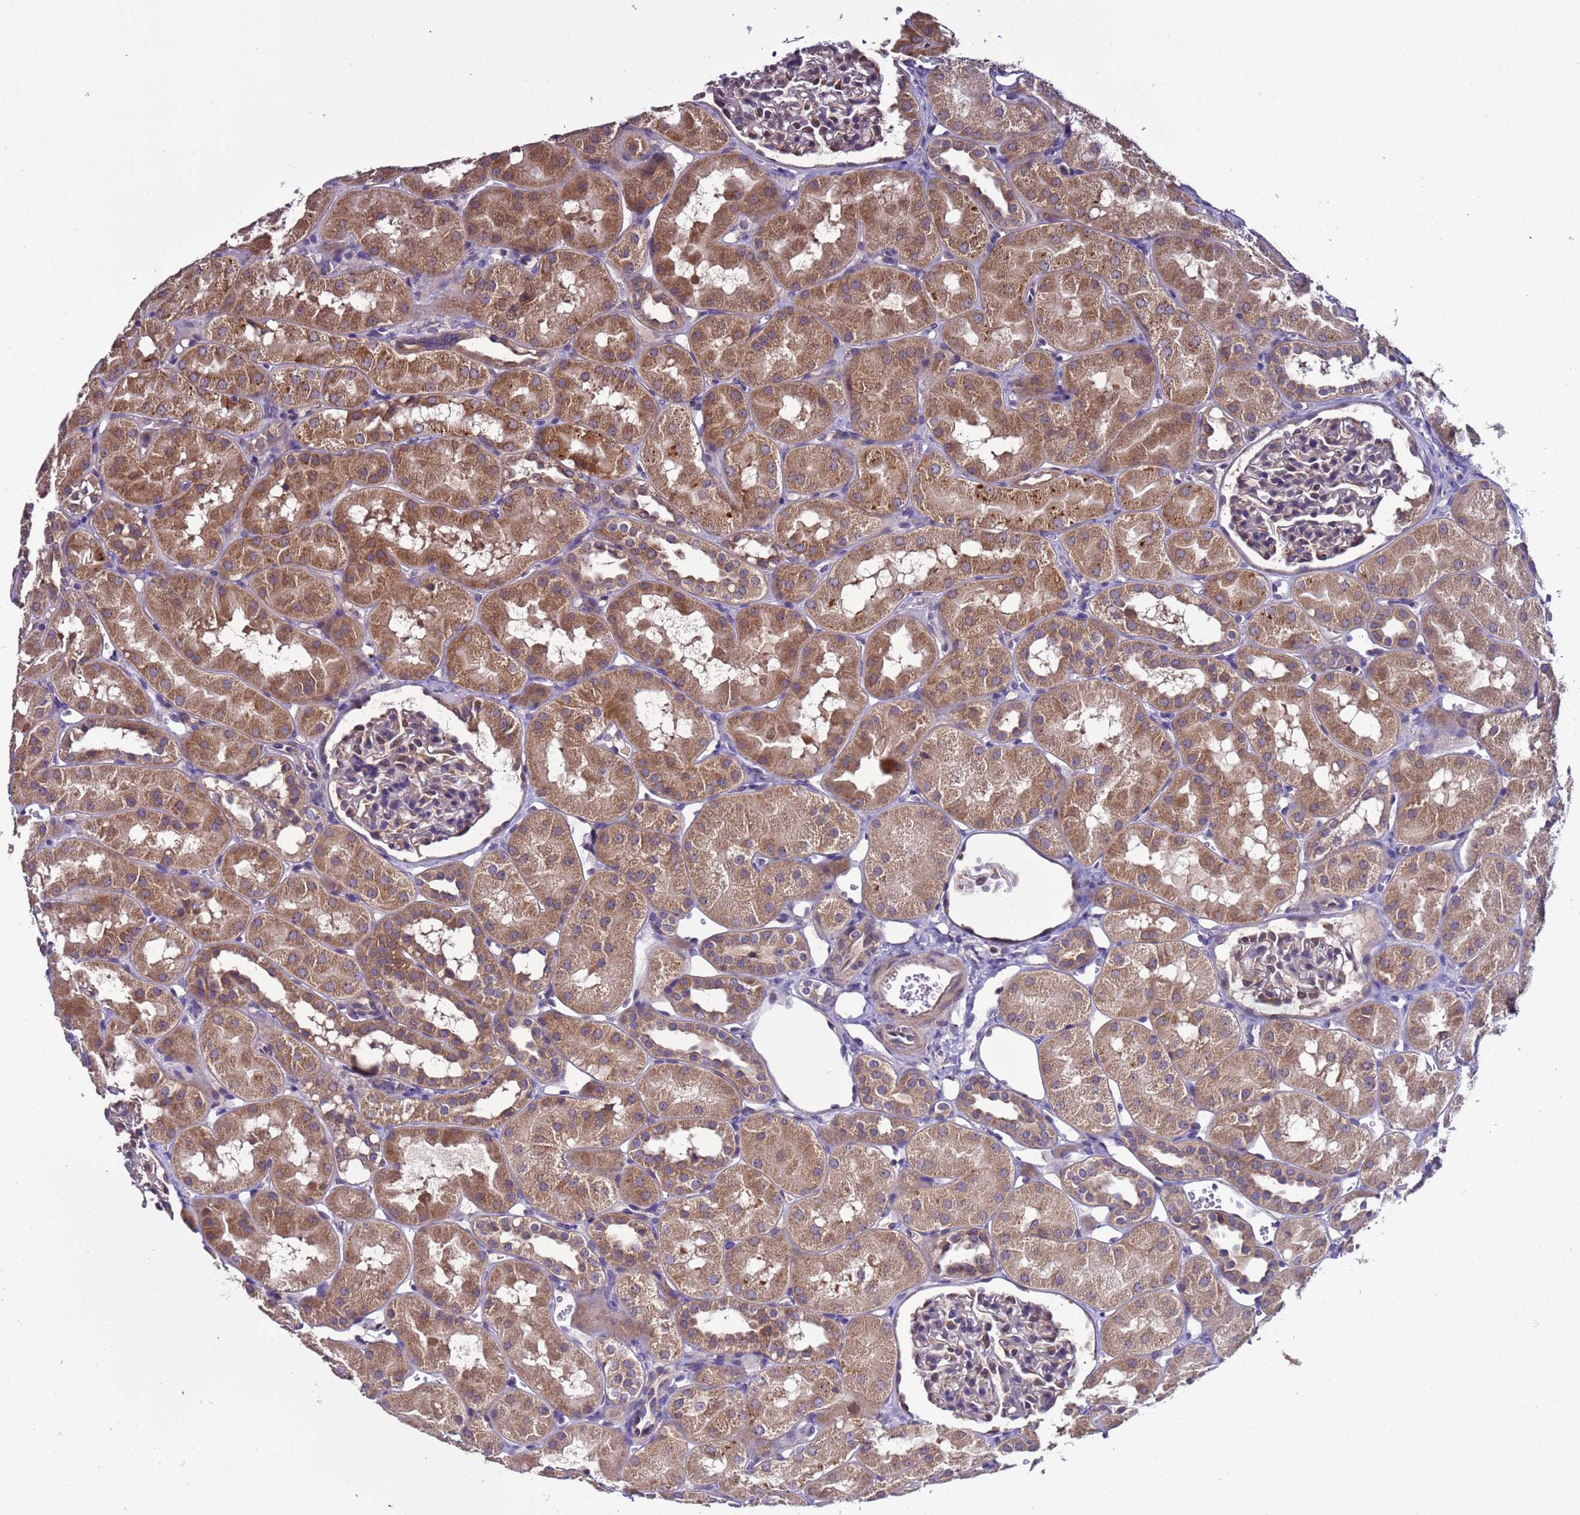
{"staining": {"intensity": "weak", "quantity": "25%-75%", "location": "cytoplasmic/membranous"}, "tissue": "kidney", "cell_type": "Cells in glomeruli", "image_type": "normal", "snomed": [{"axis": "morphology", "description": "Normal tissue, NOS"}, {"axis": "topography", "description": "Kidney"}, {"axis": "topography", "description": "Urinary bladder"}], "caption": "Immunohistochemical staining of benign kidney displays 25%-75% levels of weak cytoplasmic/membranous protein expression in about 25%-75% of cells in glomeruli. The staining is performed using DAB (3,3'-diaminobenzidine) brown chromogen to label protein expression. The nuclei are counter-stained blue using hematoxylin.", "gene": "ELMOD2", "patient": {"sex": "male", "age": 16}}